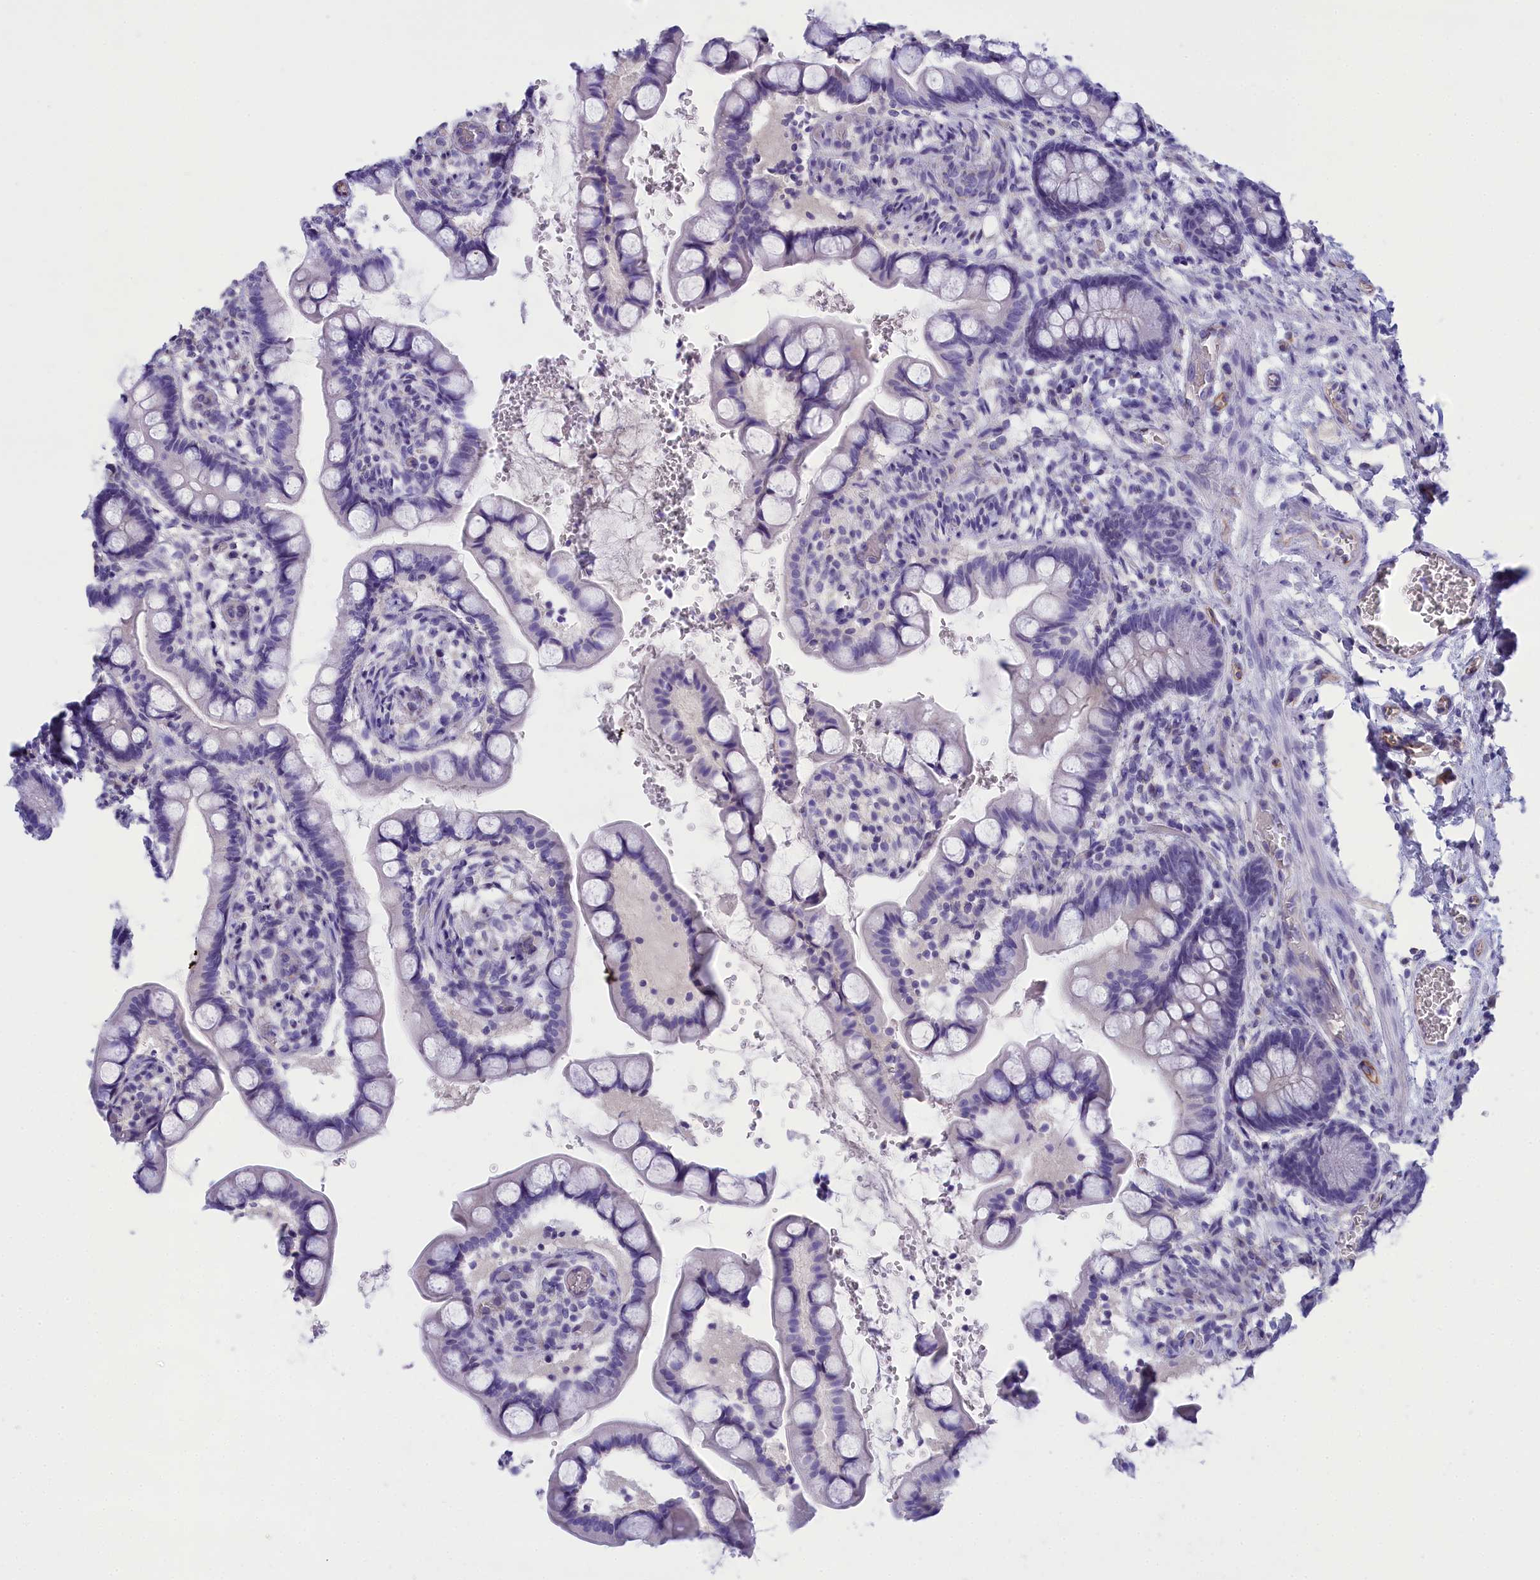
{"staining": {"intensity": "negative", "quantity": "none", "location": "none"}, "tissue": "small intestine", "cell_type": "Glandular cells", "image_type": "normal", "snomed": [{"axis": "morphology", "description": "Normal tissue, NOS"}, {"axis": "topography", "description": "Small intestine"}], "caption": "An immunohistochemistry micrograph of normal small intestine is shown. There is no staining in glandular cells of small intestine.", "gene": "TACSTD2", "patient": {"sex": "male", "age": 52}}